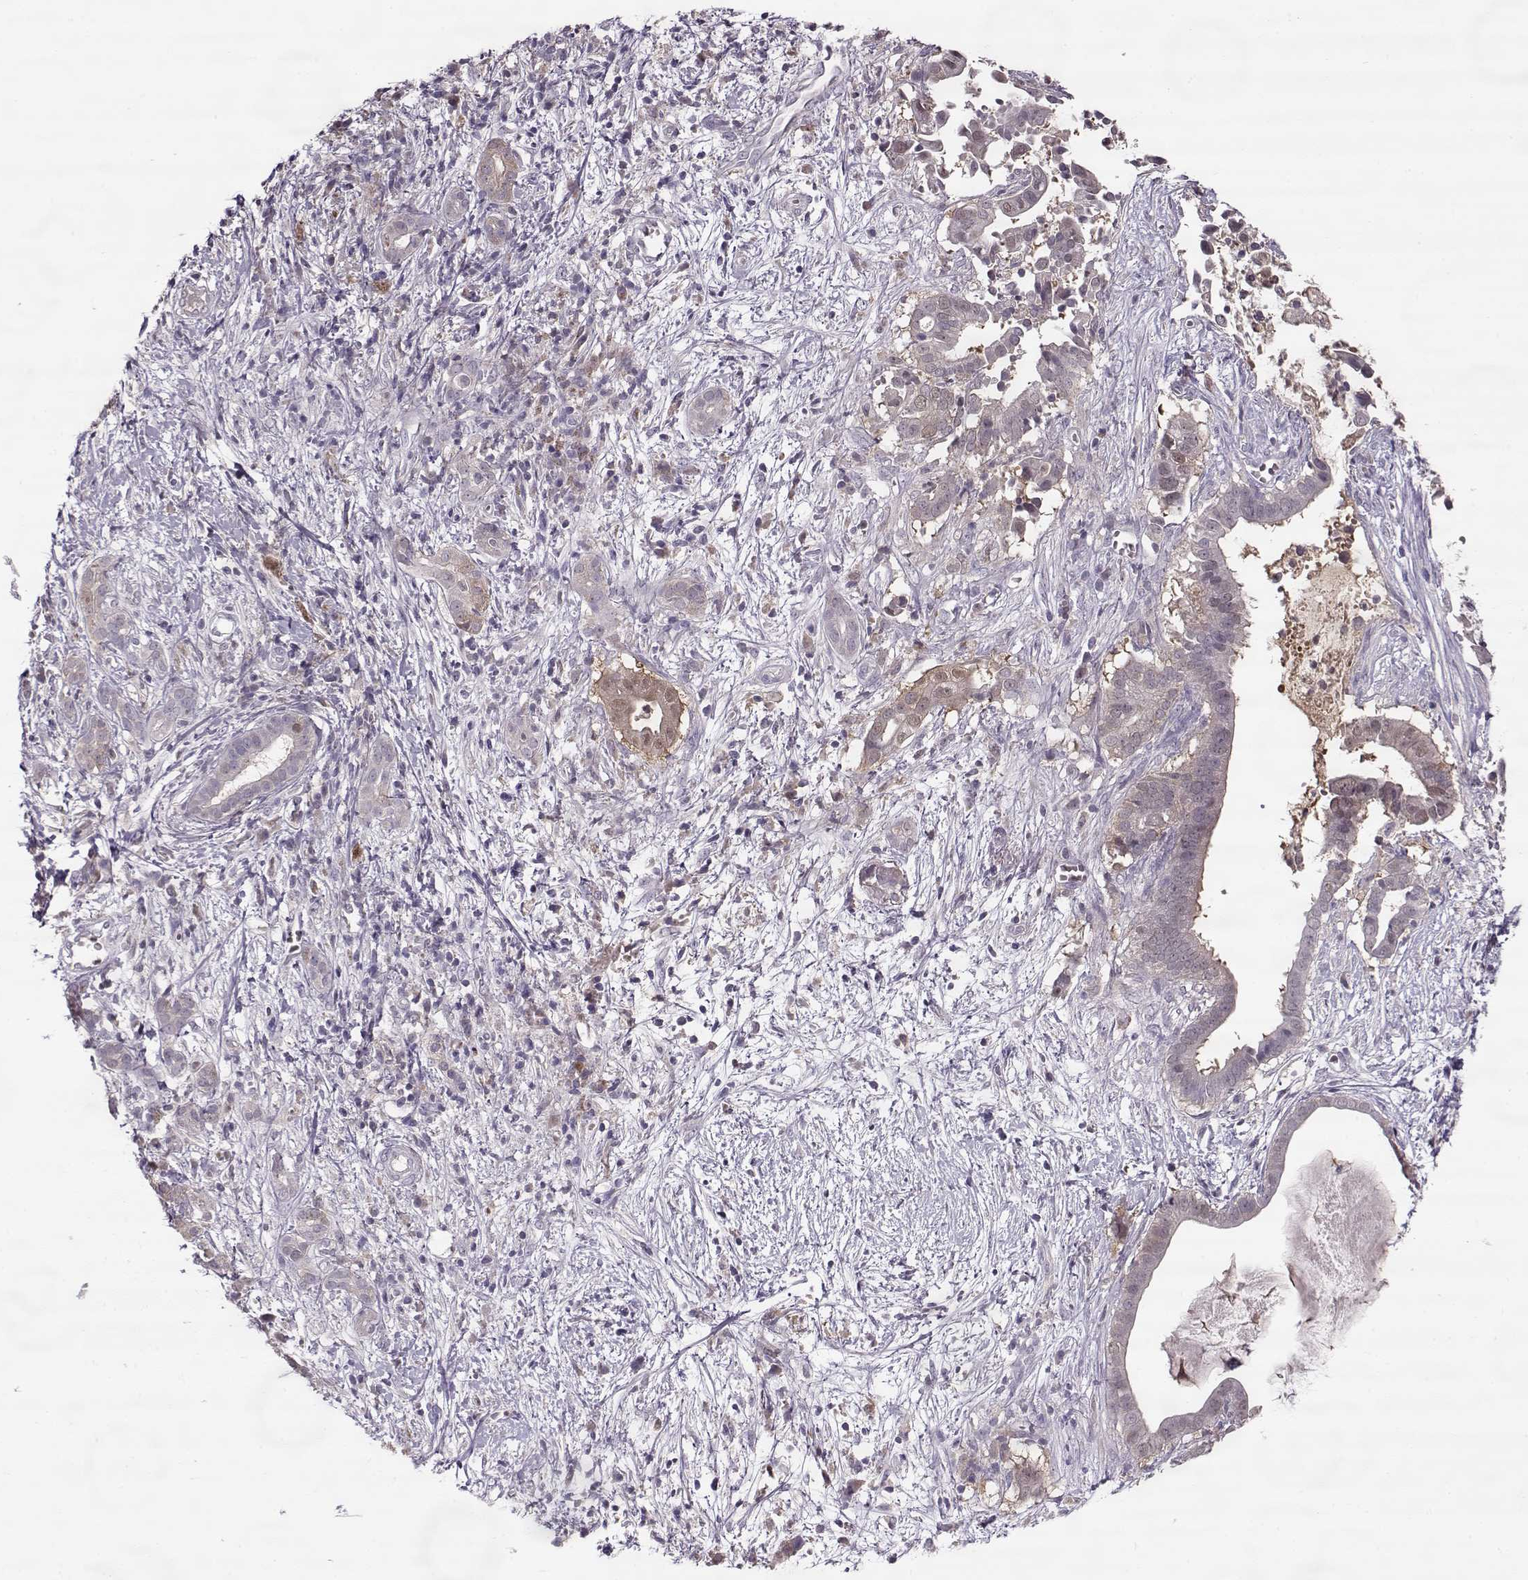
{"staining": {"intensity": "weak", "quantity": "25%-75%", "location": "cytoplasmic/membranous"}, "tissue": "pancreatic cancer", "cell_type": "Tumor cells", "image_type": "cancer", "snomed": [{"axis": "morphology", "description": "Adenocarcinoma, NOS"}, {"axis": "topography", "description": "Pancreas"}], "caption": "Approximately 25%-75% of tumor cells in pancreatic cancer demonstrate weak cytoplasmic/membranous protein staining as visualized by brown immunohistochemical staining.", "gene": "ACOT11", "patient": {"sex": "male", "age": 61}}